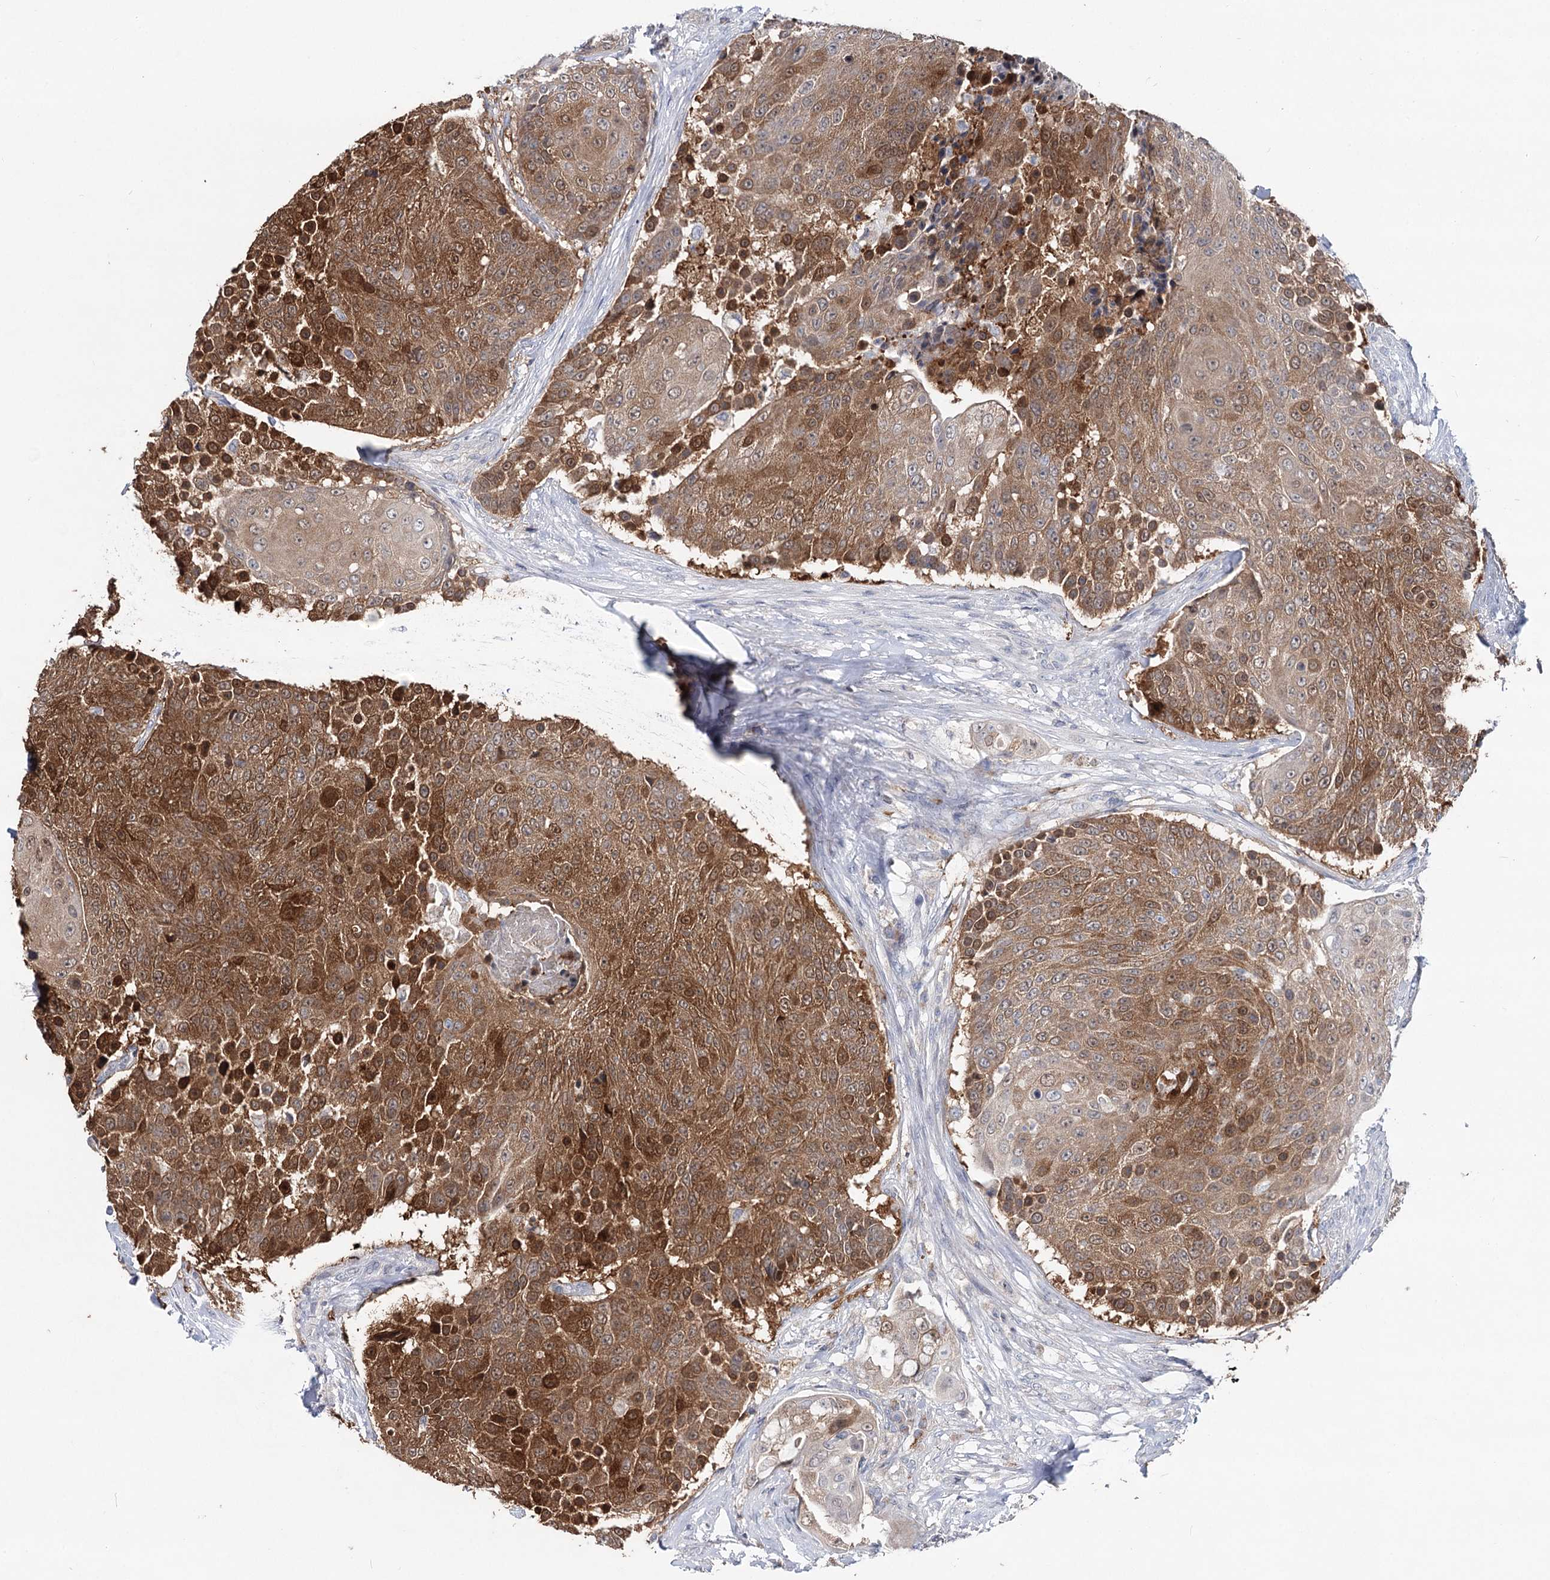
{"staining": {"intensity": "strong", "quantity": ">75%", "location": "cytoplasmic/membranous,nuclear"}, "tissue": "urothelial cancer", "cell_type": "Tumor cells", "image_type": "cancer", "snomed": [{"axis": "morphology", "description": "Urothelial carcinoma, High grade"}, {"axis": "topography", "description": "Urinary bladder"}], "caption": "Urothelial cancer was stained to show a protein in brown. There is high levels of strong cytoplasmic/membranous and nuclear positivity in approximately >75% of tumor cells.", "gene": "PTGR1", "patient": {"sex": "female", "age": 63}}